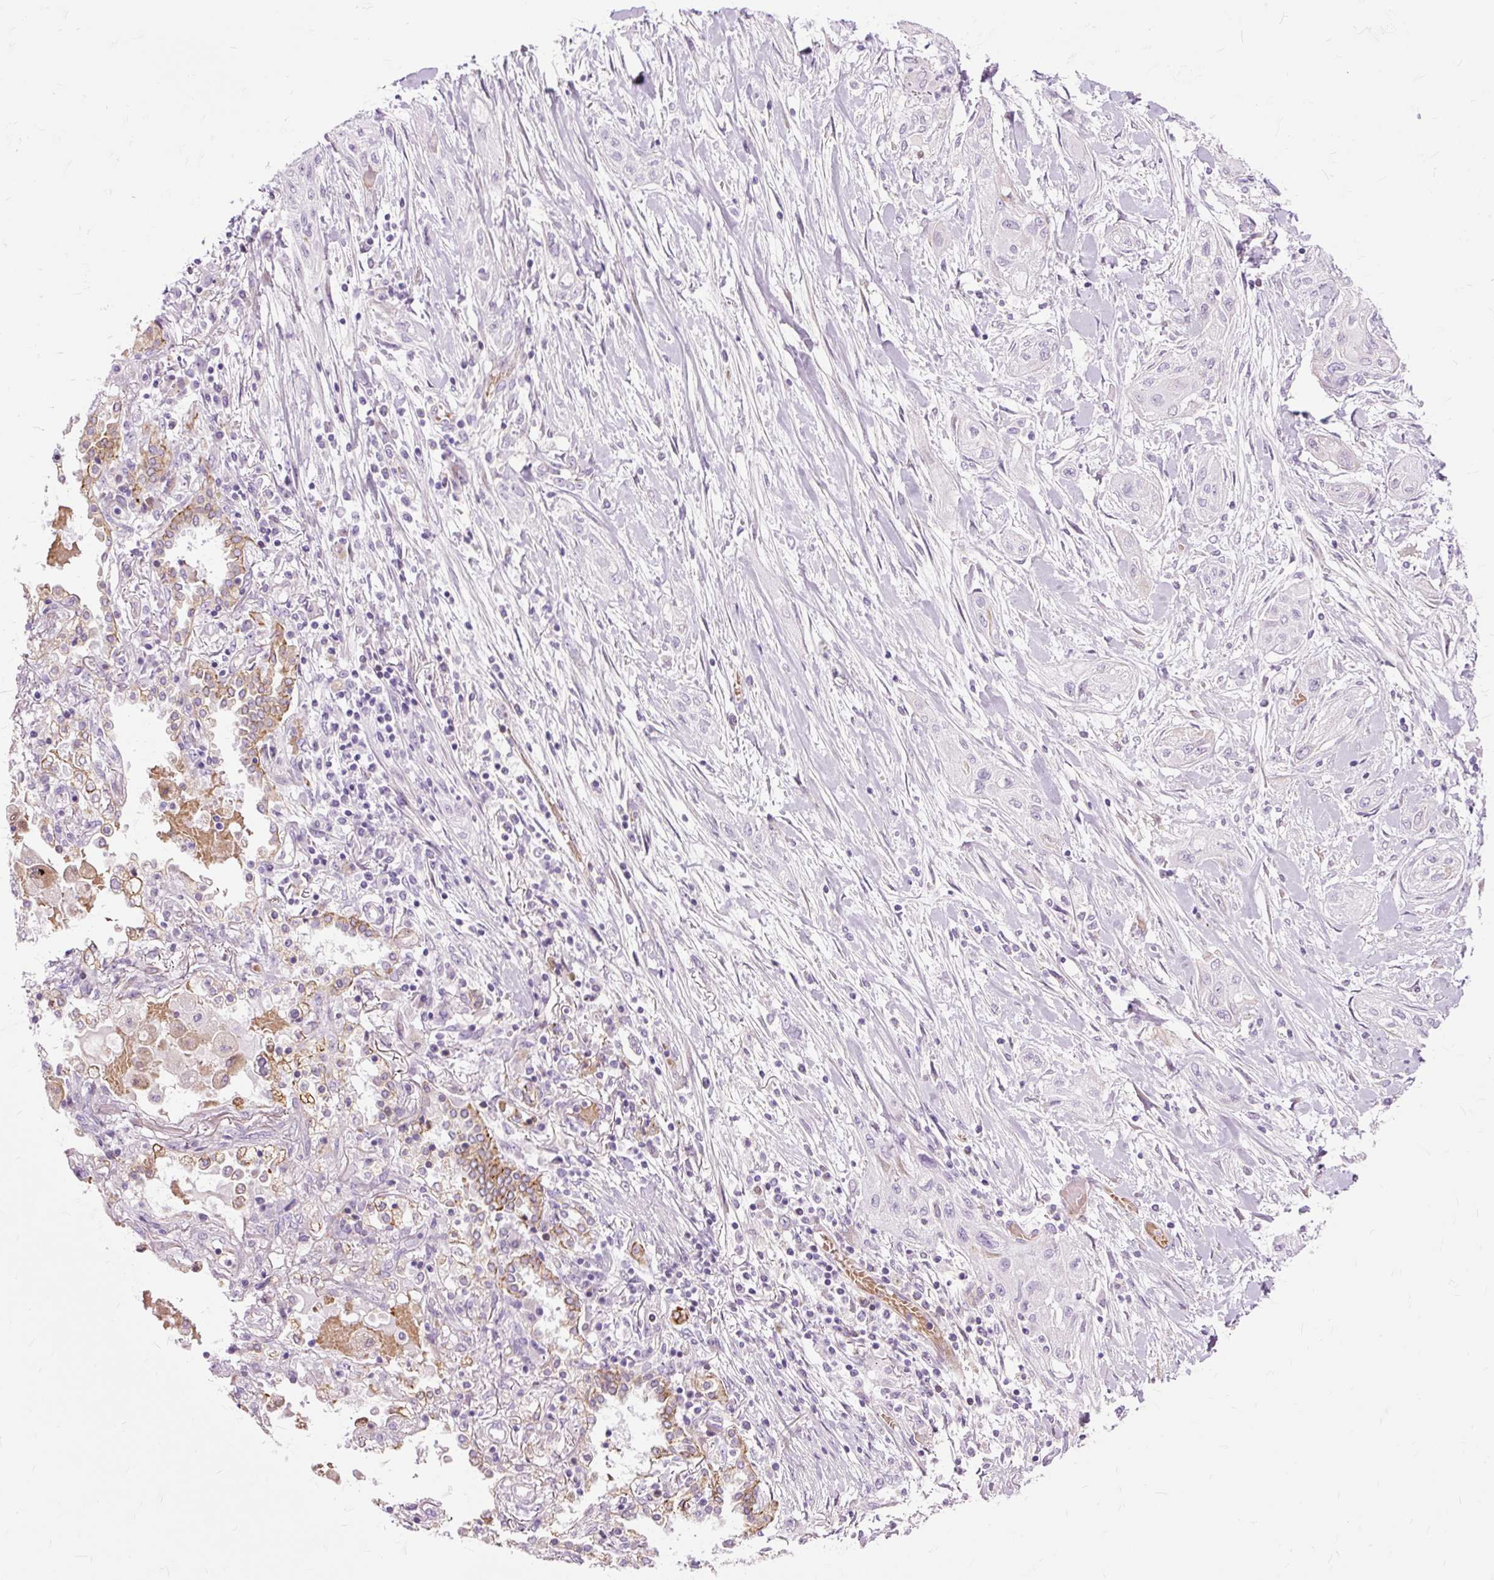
{"staining": {"intensity": "negative", "quantity": "none", "location": "none"}, "tissue": "lung cancer", "cell_type": "Tumor cells", "image_type": "cancer", "snomed": [{"axis": "morphology", "description": "Squamous cell carcinoma, NOS"}, {"axis": "topography", "description": "Lung"}], "caption": "A micrograph of human lung cancer is negative for staining in tumor cells. (DAB (3,3'-diaminobenzidine) immunohistochemistry (IHC) visualized using brightfield microscopy, high magnification).", "gene": "DCTN4", "patient": {"sex": "female", "age": 47}}